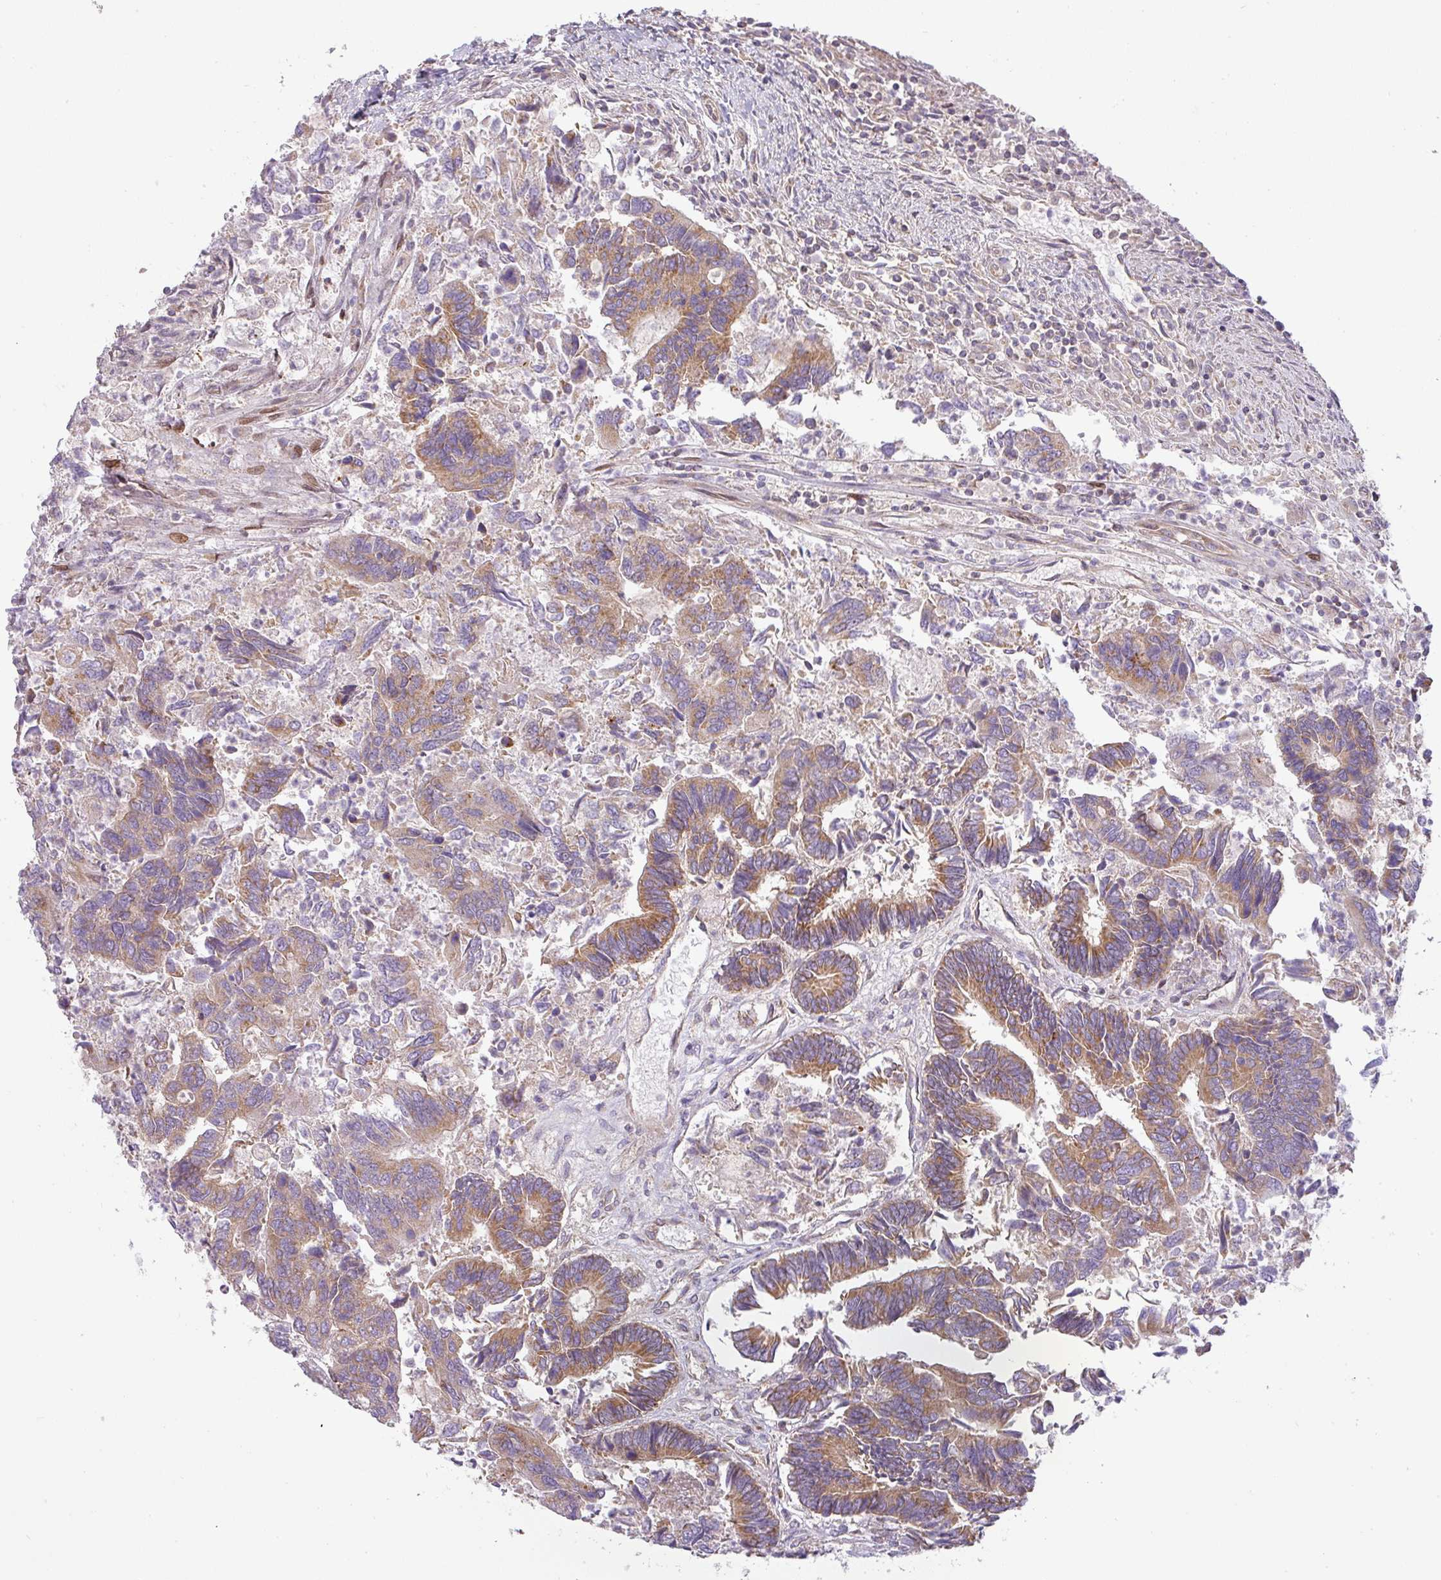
{"staining": {"intensity": "moderate", "quantity": ">75%", "location": "cytoplasmic/membranous"}, "tissue": "colorectal cancer", "cell_type": "Tumor cells", "image_type": "cancer", "snomed": [{"axis": "morphology", "description": "Adenocarcinoma, NOS"}, {"axis": "topography", "description": "Colon"}], "caption": "Colorectal cancer tissue displays moderate cytoplasmic/membranous expression in approximately >75% of tumor cells", "gene": "ZNF211", "patient": {"sex": "female", "age": 67}}